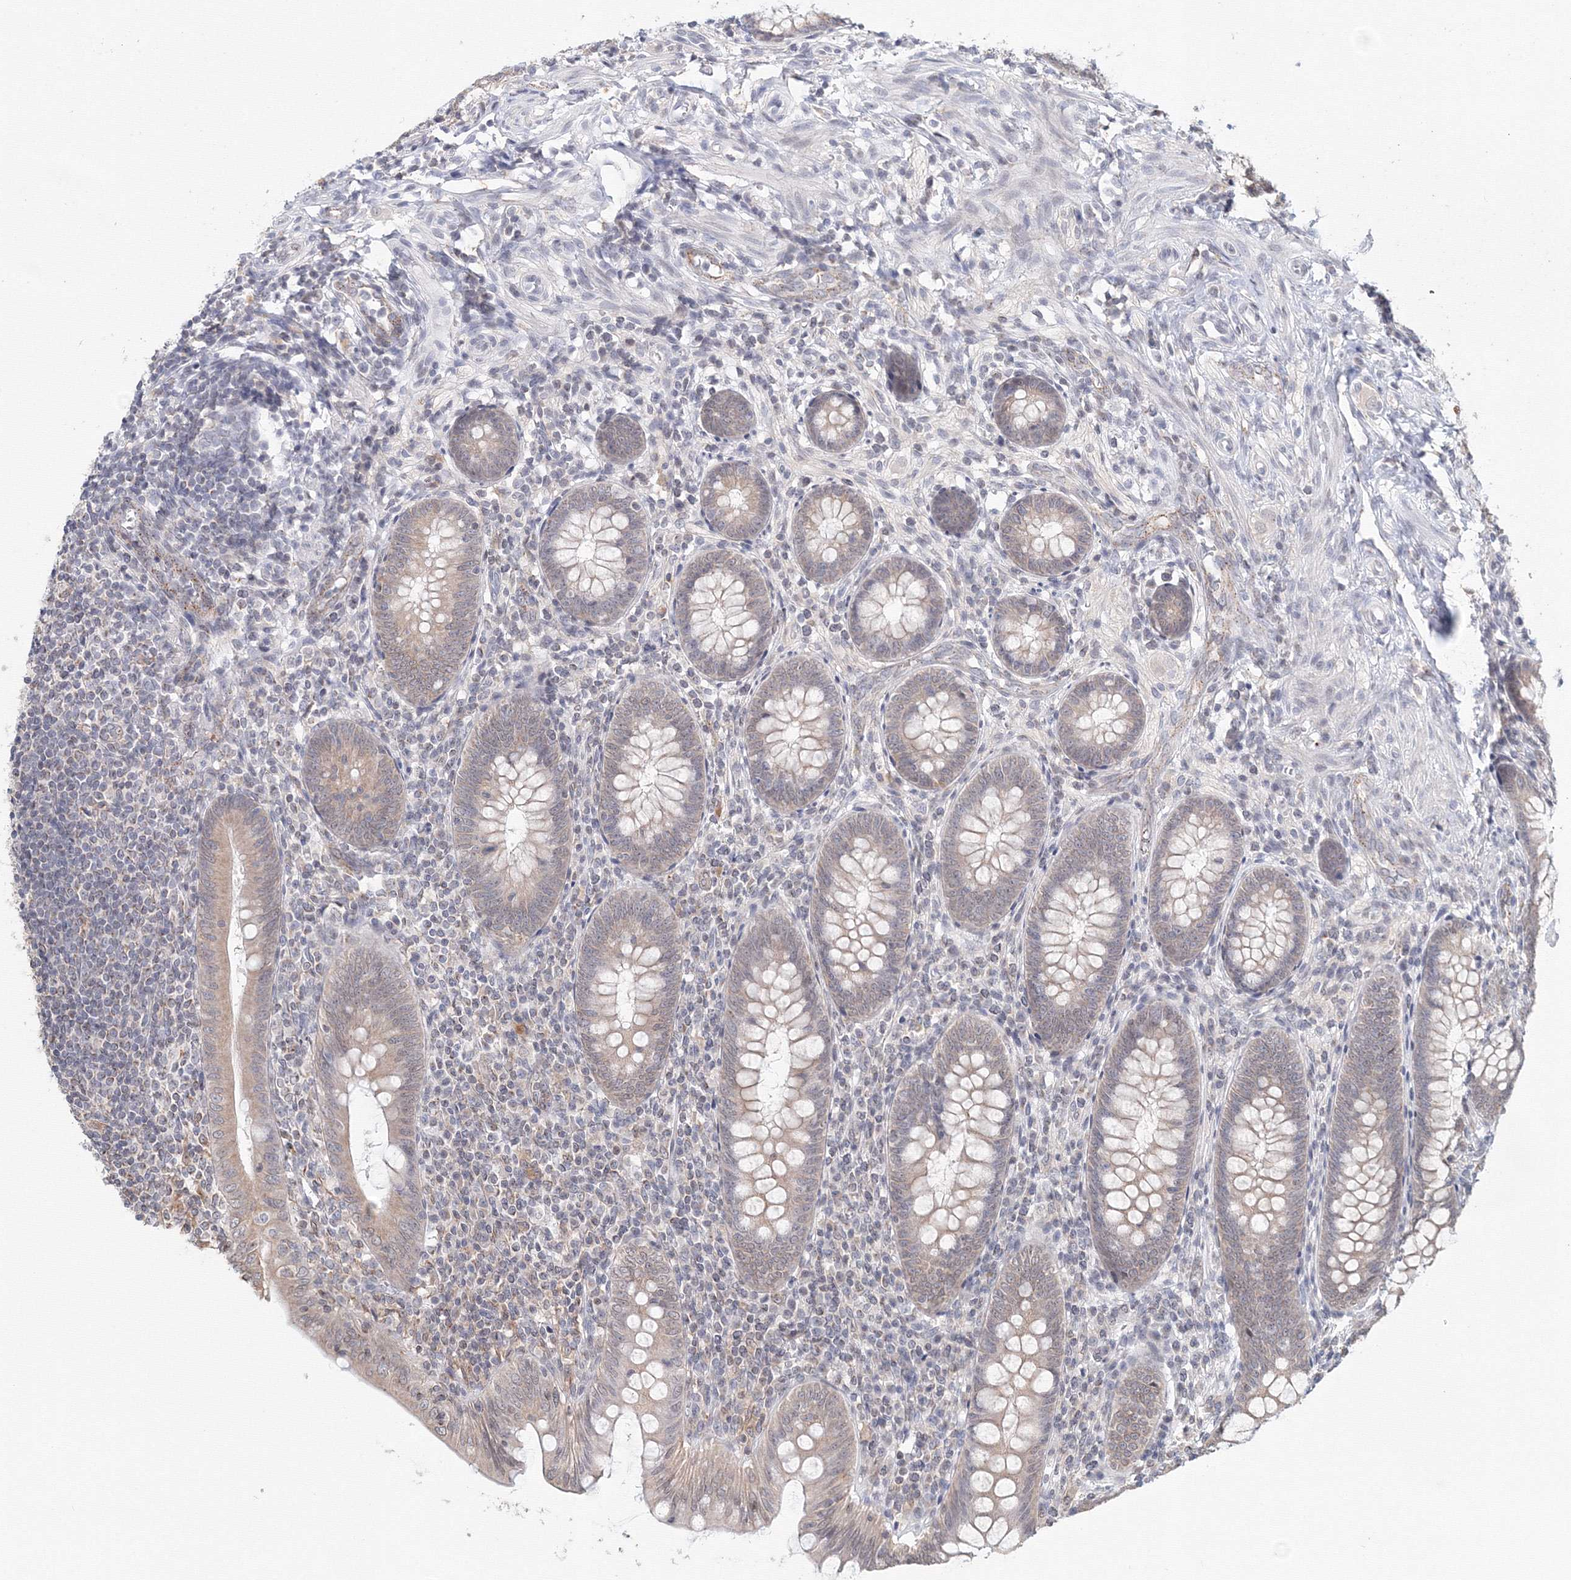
{"staining": {"intensity": "moderate", "quantity": "25%-75%", "location": "cytoplasmic/membranous"}, "tissue": "appendix", "cell_type": "Glandular cells", "image_type": "normal", "snomed": [{"axis": "morphology", "description": "Normal tissue, NOS"}, {"axis": "topography", "description": "Appendix"}], "caption": "Appendix stained with IHC exhibits moderate cytoplasmic/membranous staining in approximately 25%-75% of glandular cells. (Stains: DAB (3,3'-diaminobenzidine) in brown, nuclei in blue, Microscopy: brightfield microscopy at high magnification).", "gene": "SLC7A7", "patient": {"sex": "male", "age": 14}}